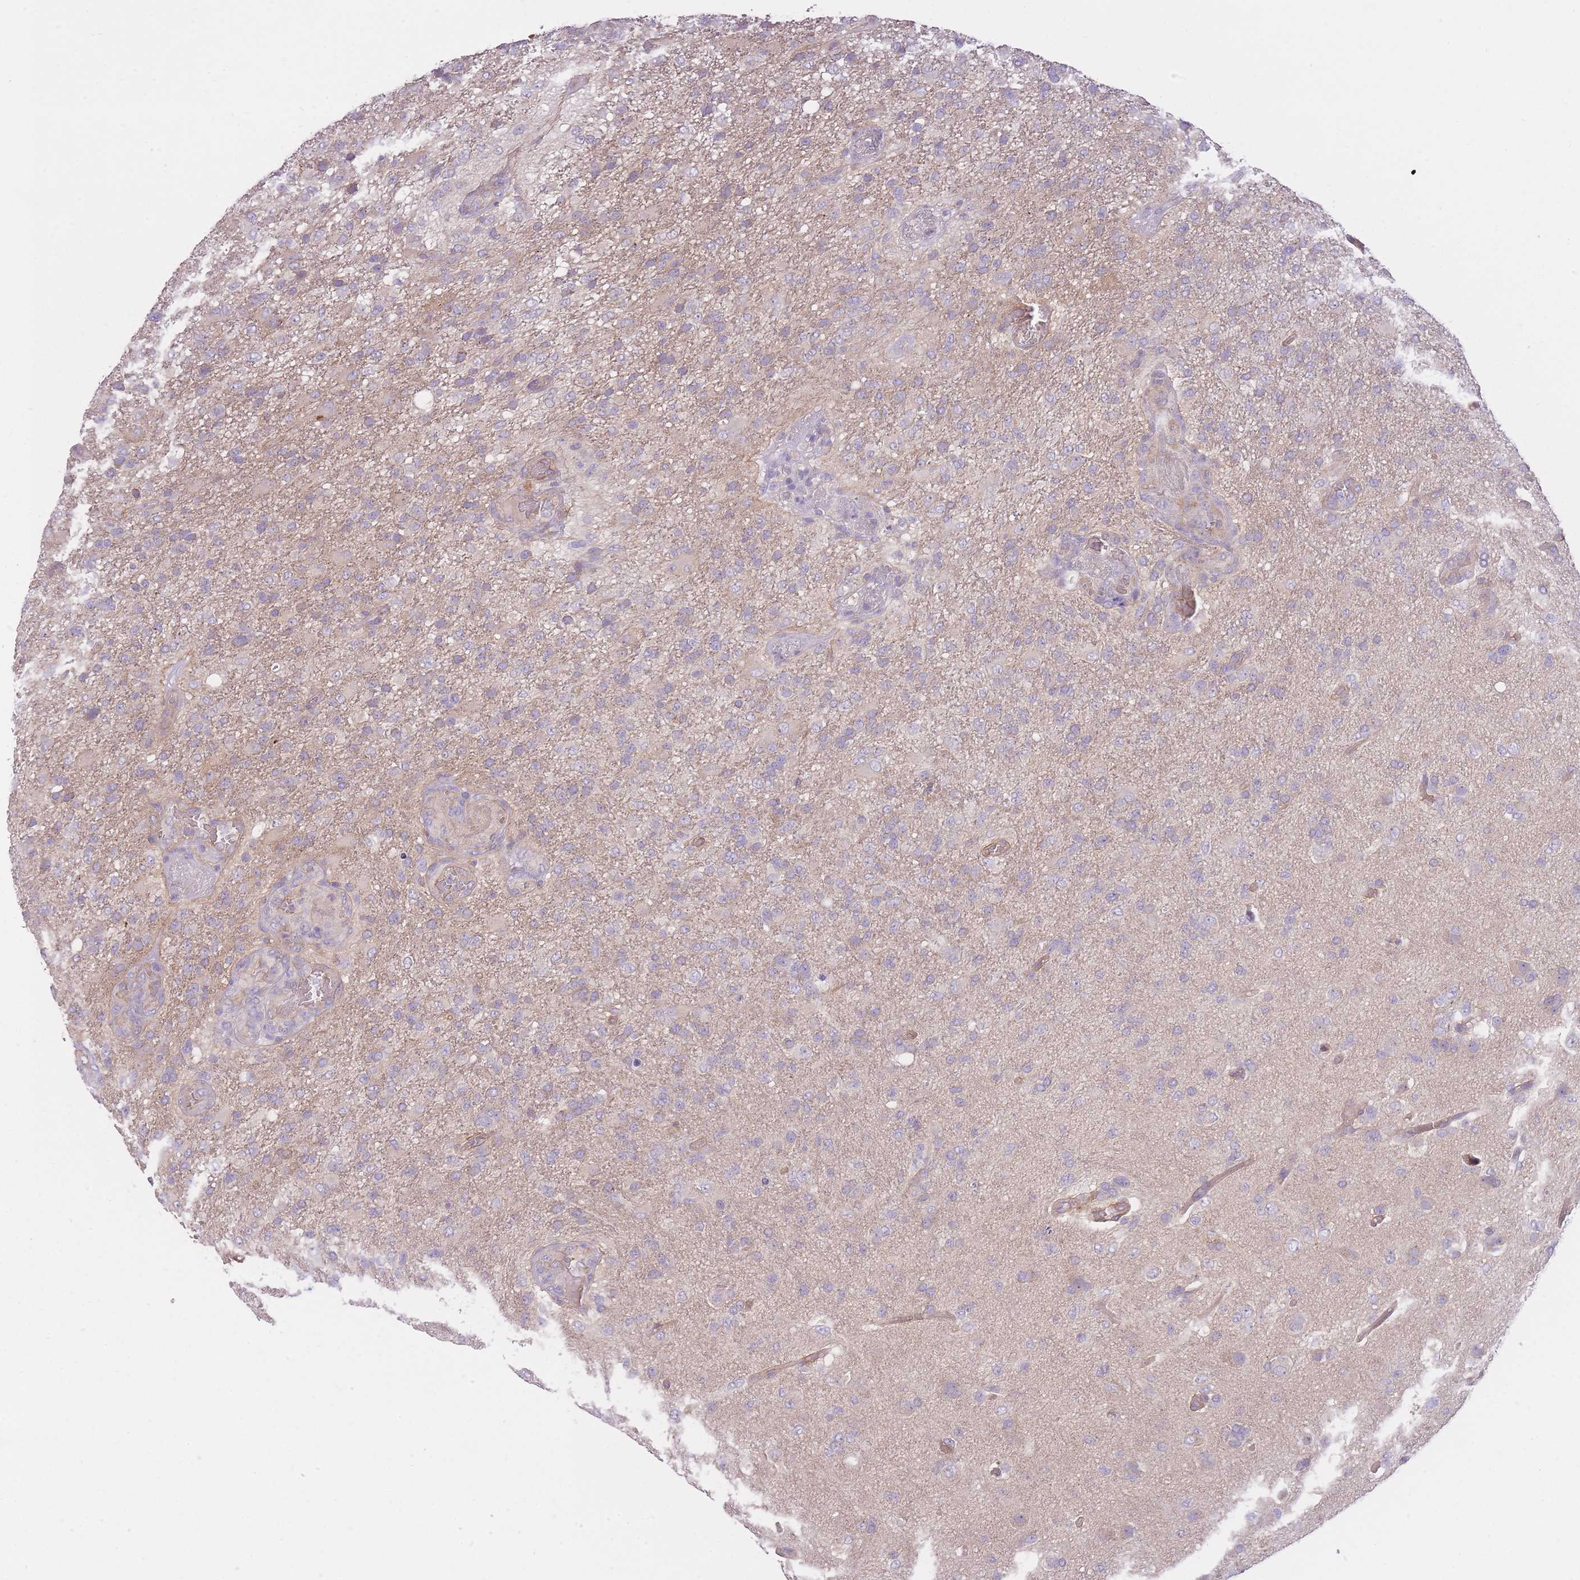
{"staining": {"intensity": "weak", "quantity": ">75%", "location": "cytoplasmic/membranous"}, "tissue": "glioma", "cell_type": "Tumor cells", "image_type": "cancer", "snomed": [{"axis": "morphology", "description": "Glioma, malignant, High grade"}, {"axis": "topography", "description": "Brain"}], "caption": "Immunohistochemistry micrograph of neoplastic tissue: human malignant glioma (high-grade) stained using IHC exhibits low levels of weak protein expression localized specifically in the cytoplasmic/membranous of tumor cells, appearing as a cytoplasmic/membranous brown color.", "gene": "REV1", "patient": {"sex": "female", "age": 74}}